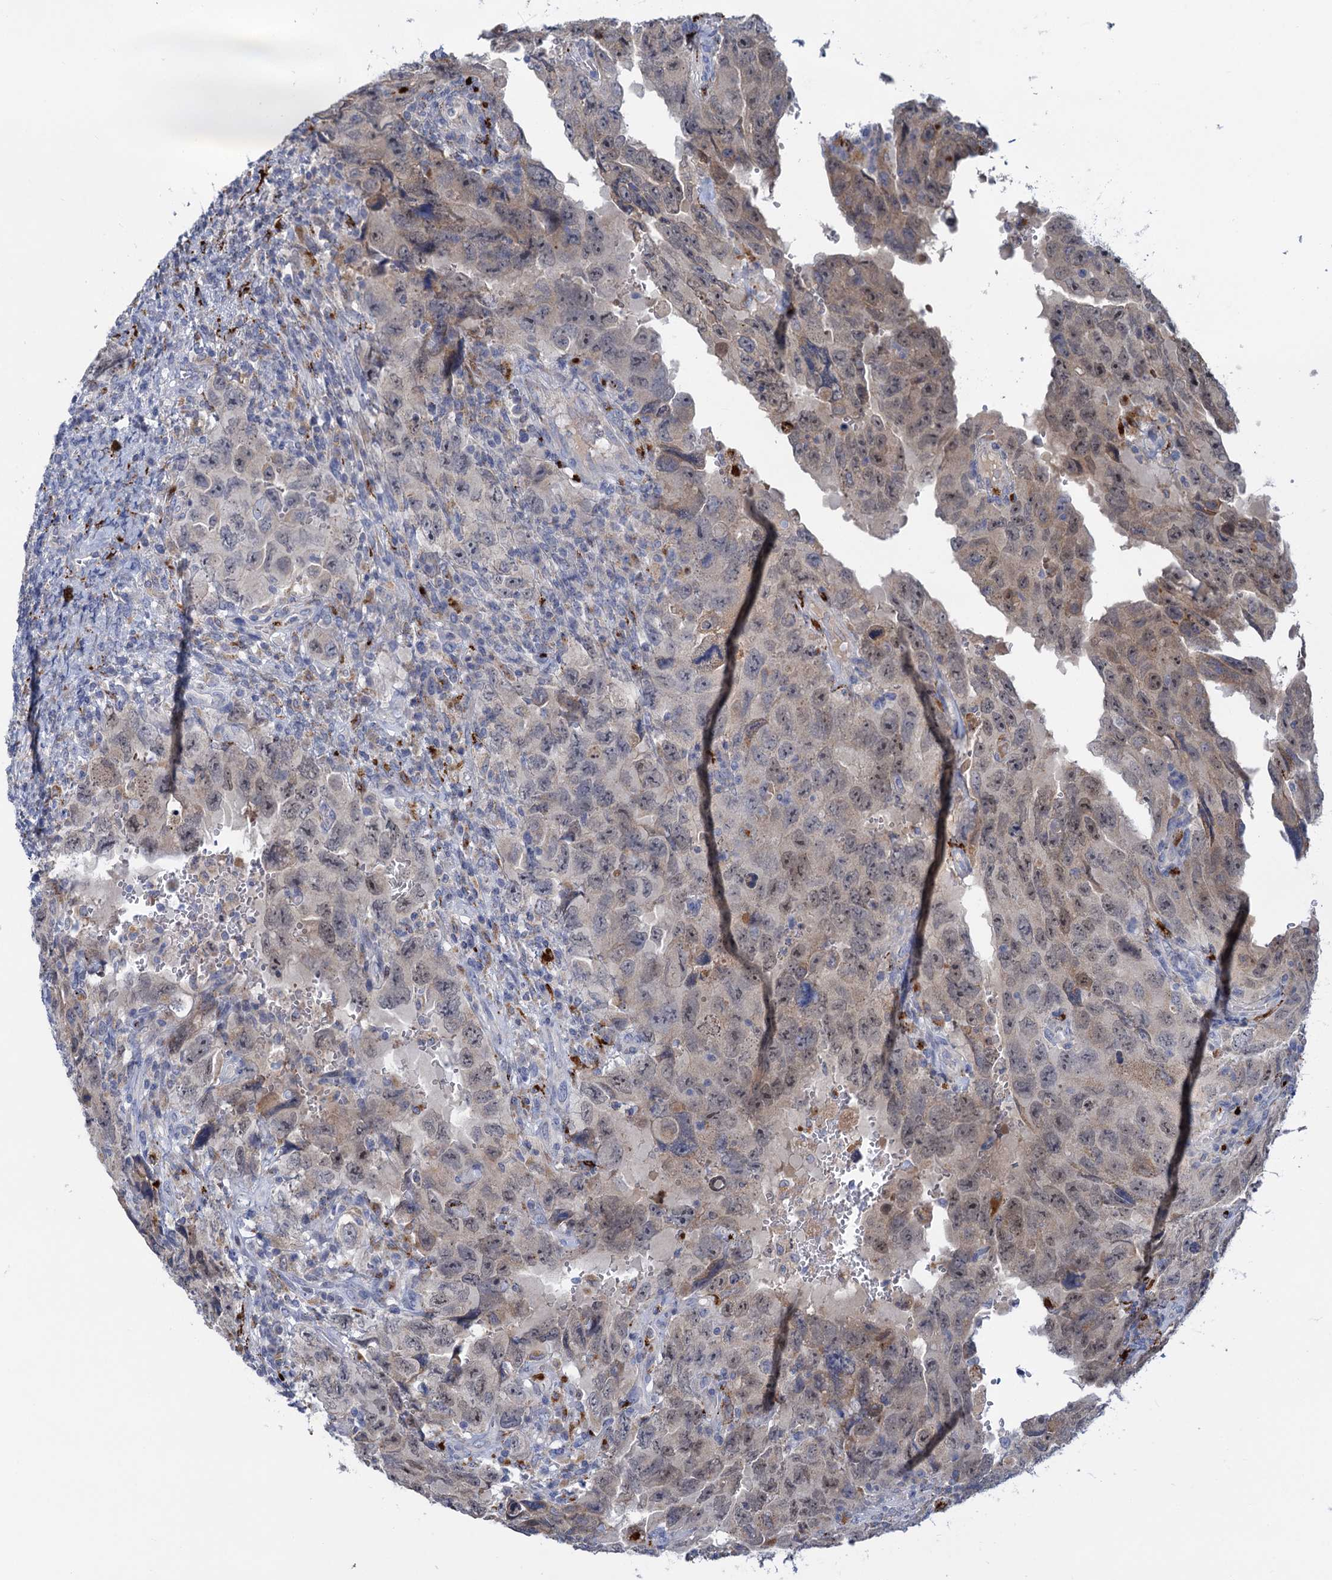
{"staining": {"intensity": "weak", "quantity": "<25%", "location": "nuclear"}, "tissue": "testis cancer", "cell_type": "Tumor cells", "image_type": "cancer", "snomed": [{"axis": "morphology", "description": "Carcinoma, Embryonal, NOS"}, {"axis": "topography", "description": "Testis"}], "caption": "Photomicrograph shows no protein staining in tumor cells of embryonal carcinoma (testis) tissue. (Brightfield microscopy of DAB (3,3'-diaminobenzidine) IHC at high magnification).", "gene": "ANKS3", "patient": {"sex": "male", "age": 26}}